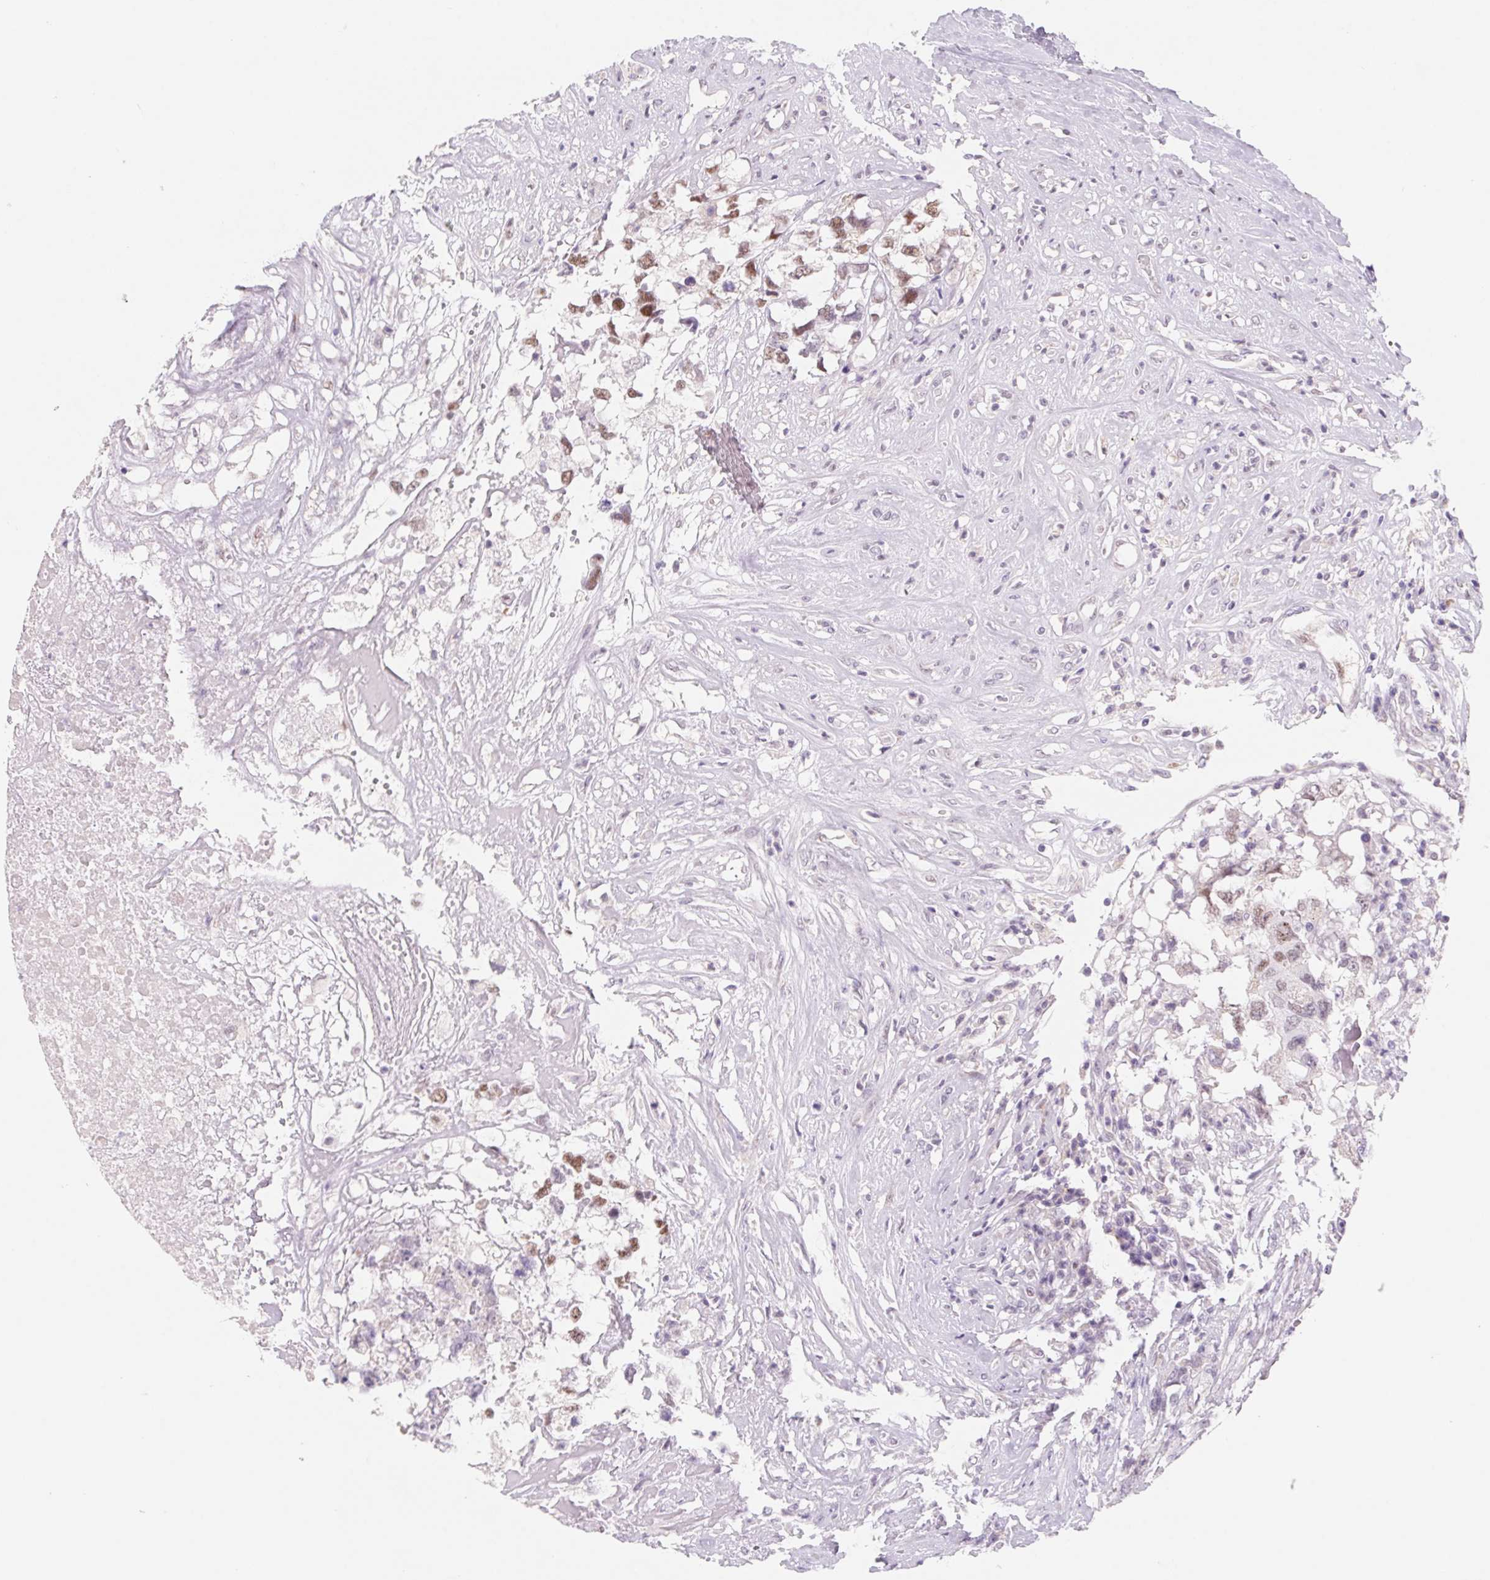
{"staining": {"intensity": "moderate", "quantity": "<25%", "location": "nuclear"}, "tissue": "testis cancer", "cell_type": "Tumor cells", "image_type": "cancer", "snomed": [{"axis": "morphology", "description": "Carcinoma, Embryonal, NOS"}, {"axis": "topography", "description": "Testis"}], "caption": "Immunohistochemistry (IHC) photomicrograph of human testis cancer stained for a protein (brown), which shows low levels of moderate nuclear expression in about <25% of tumor cells.", "gene": "DPPA5", "patient": {"sex": "male", "age": 83}}